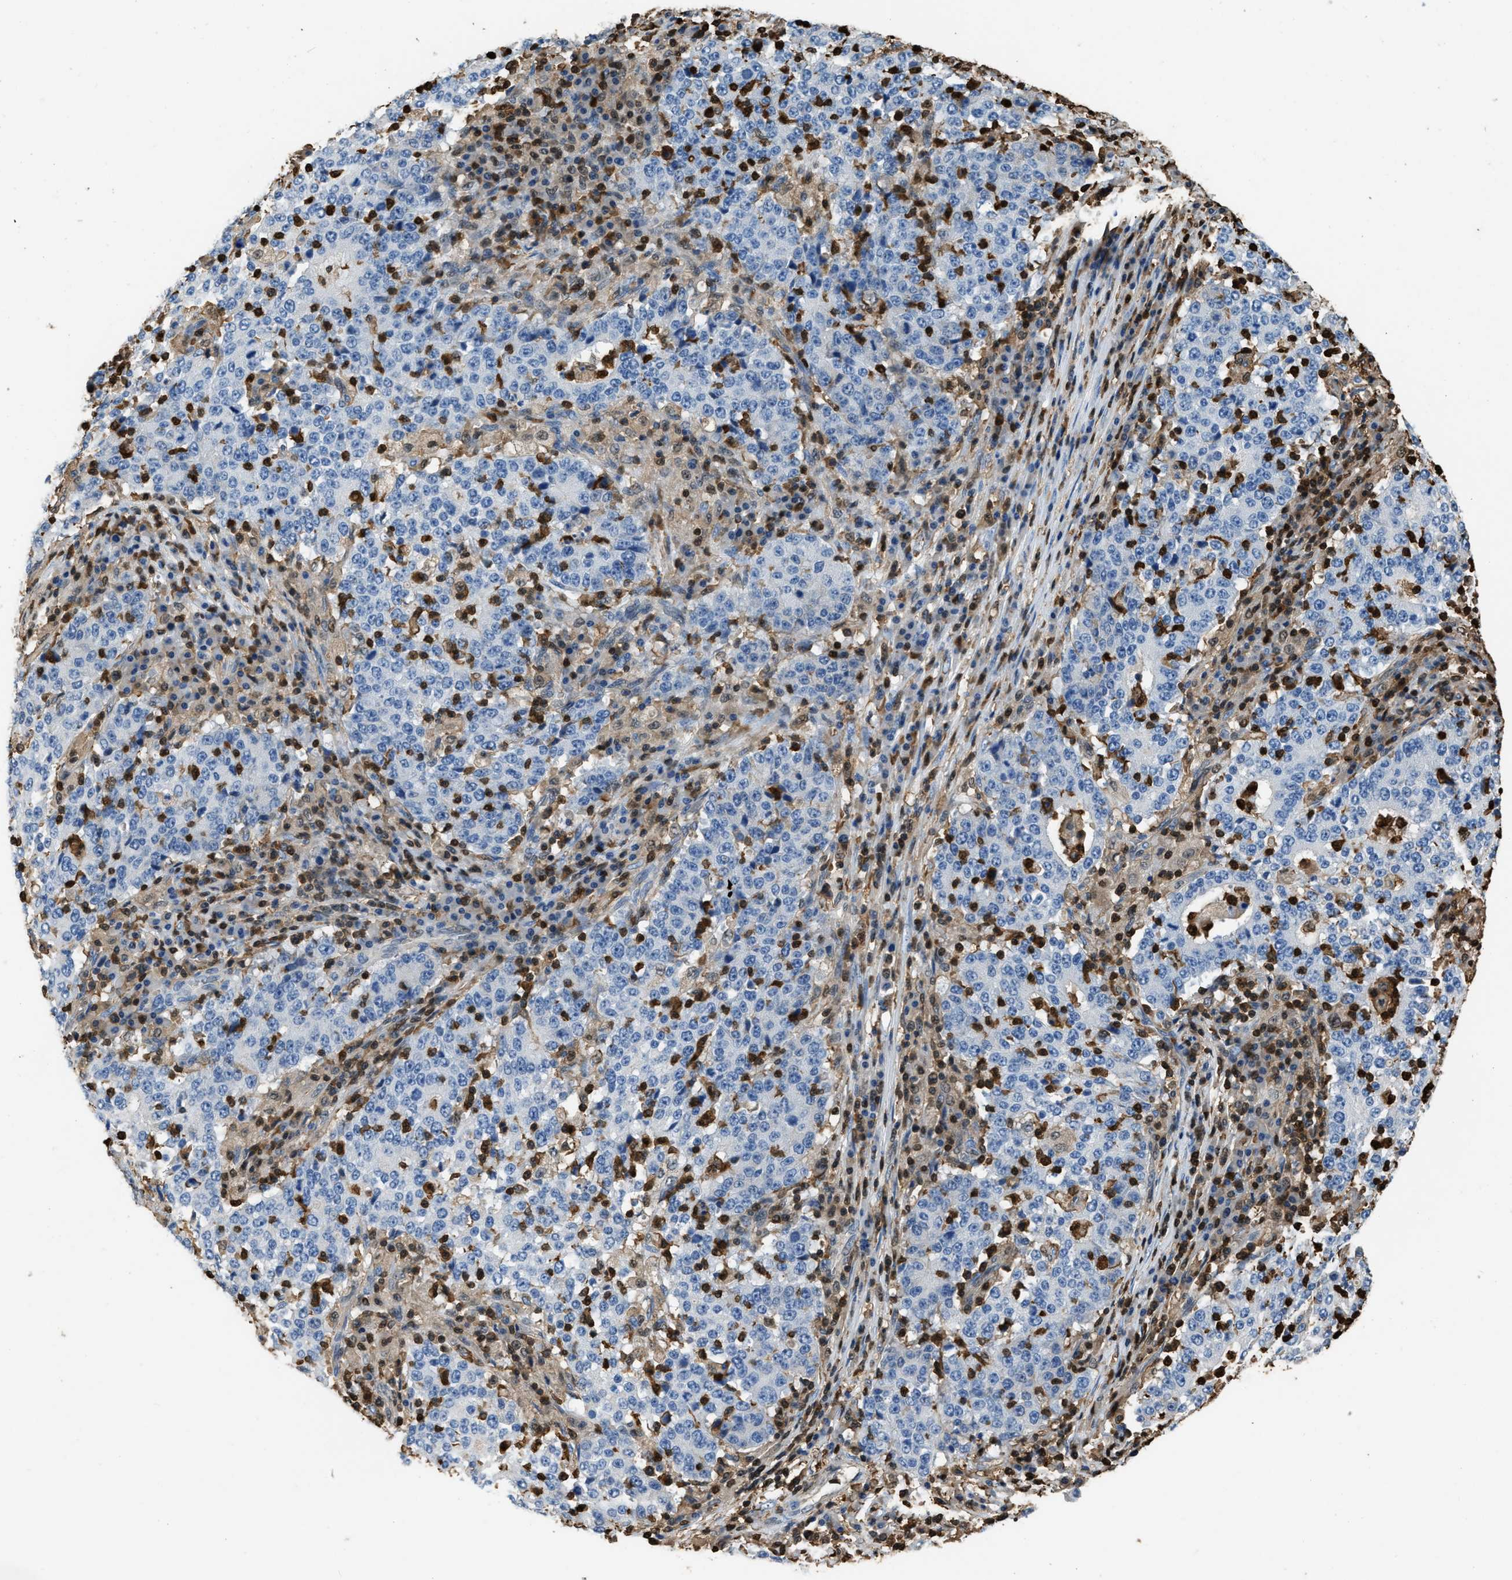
{"staining": {"intensity": "negative", "quantity": "none", "location": "none"}, "tissue": "stomach cancer", "cell_type": "Tumor cells", "image_type": "cancer", "snomed": [{"axis": "morphology", "description": "Adenocarcinoma, NOS"}, {"axis": "topography", "description": "Stomach"}], "caption": "This is an IHC micrograph of stomach adenocarcinoma. There is no expression in tumor cells.", "gene": "ARHGDIB", "patient": {"sex": "male", "age": 59}}